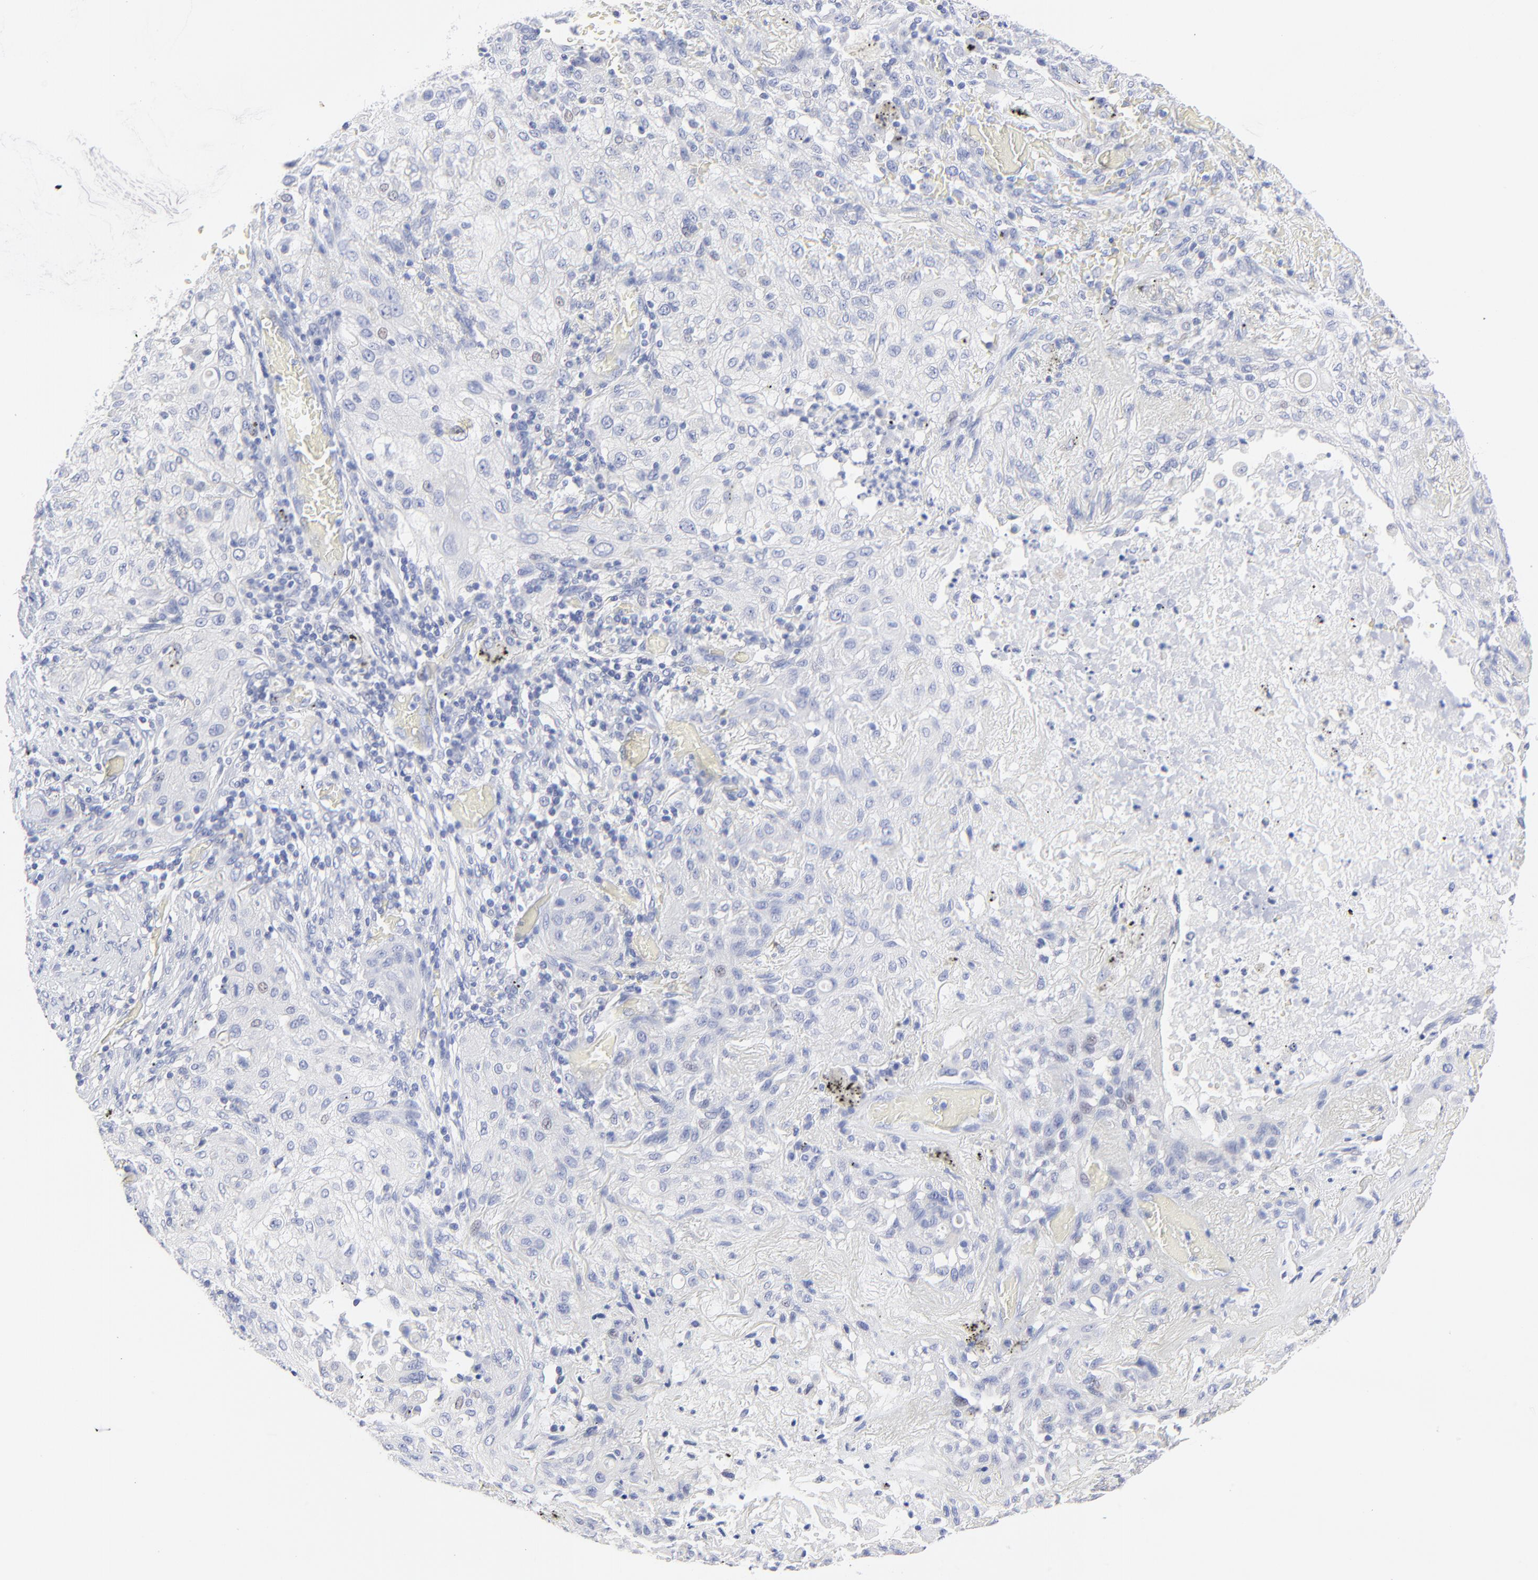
{"staining": {"intensity": "negative", "quantity": "none", "location": "none"}, "tissue": "lung cancer", "cell_type": "Tumor cells", "image_type": "cancer", "snomed": [{"axis": "morphology", "description": "Squamous cell carcinoma, NOS"}, {"axis": "topography", "description": "Lung"}], "caption": "High magnification brightfield microscopy of lung cancer (squamous cell carcinoma) stained with DAB (brown) and counterstained with hematoxylin (blue): tumor cells show no significant staining.", "gene": "PSD3", "patient": {"sex": "female", "age": 47}}